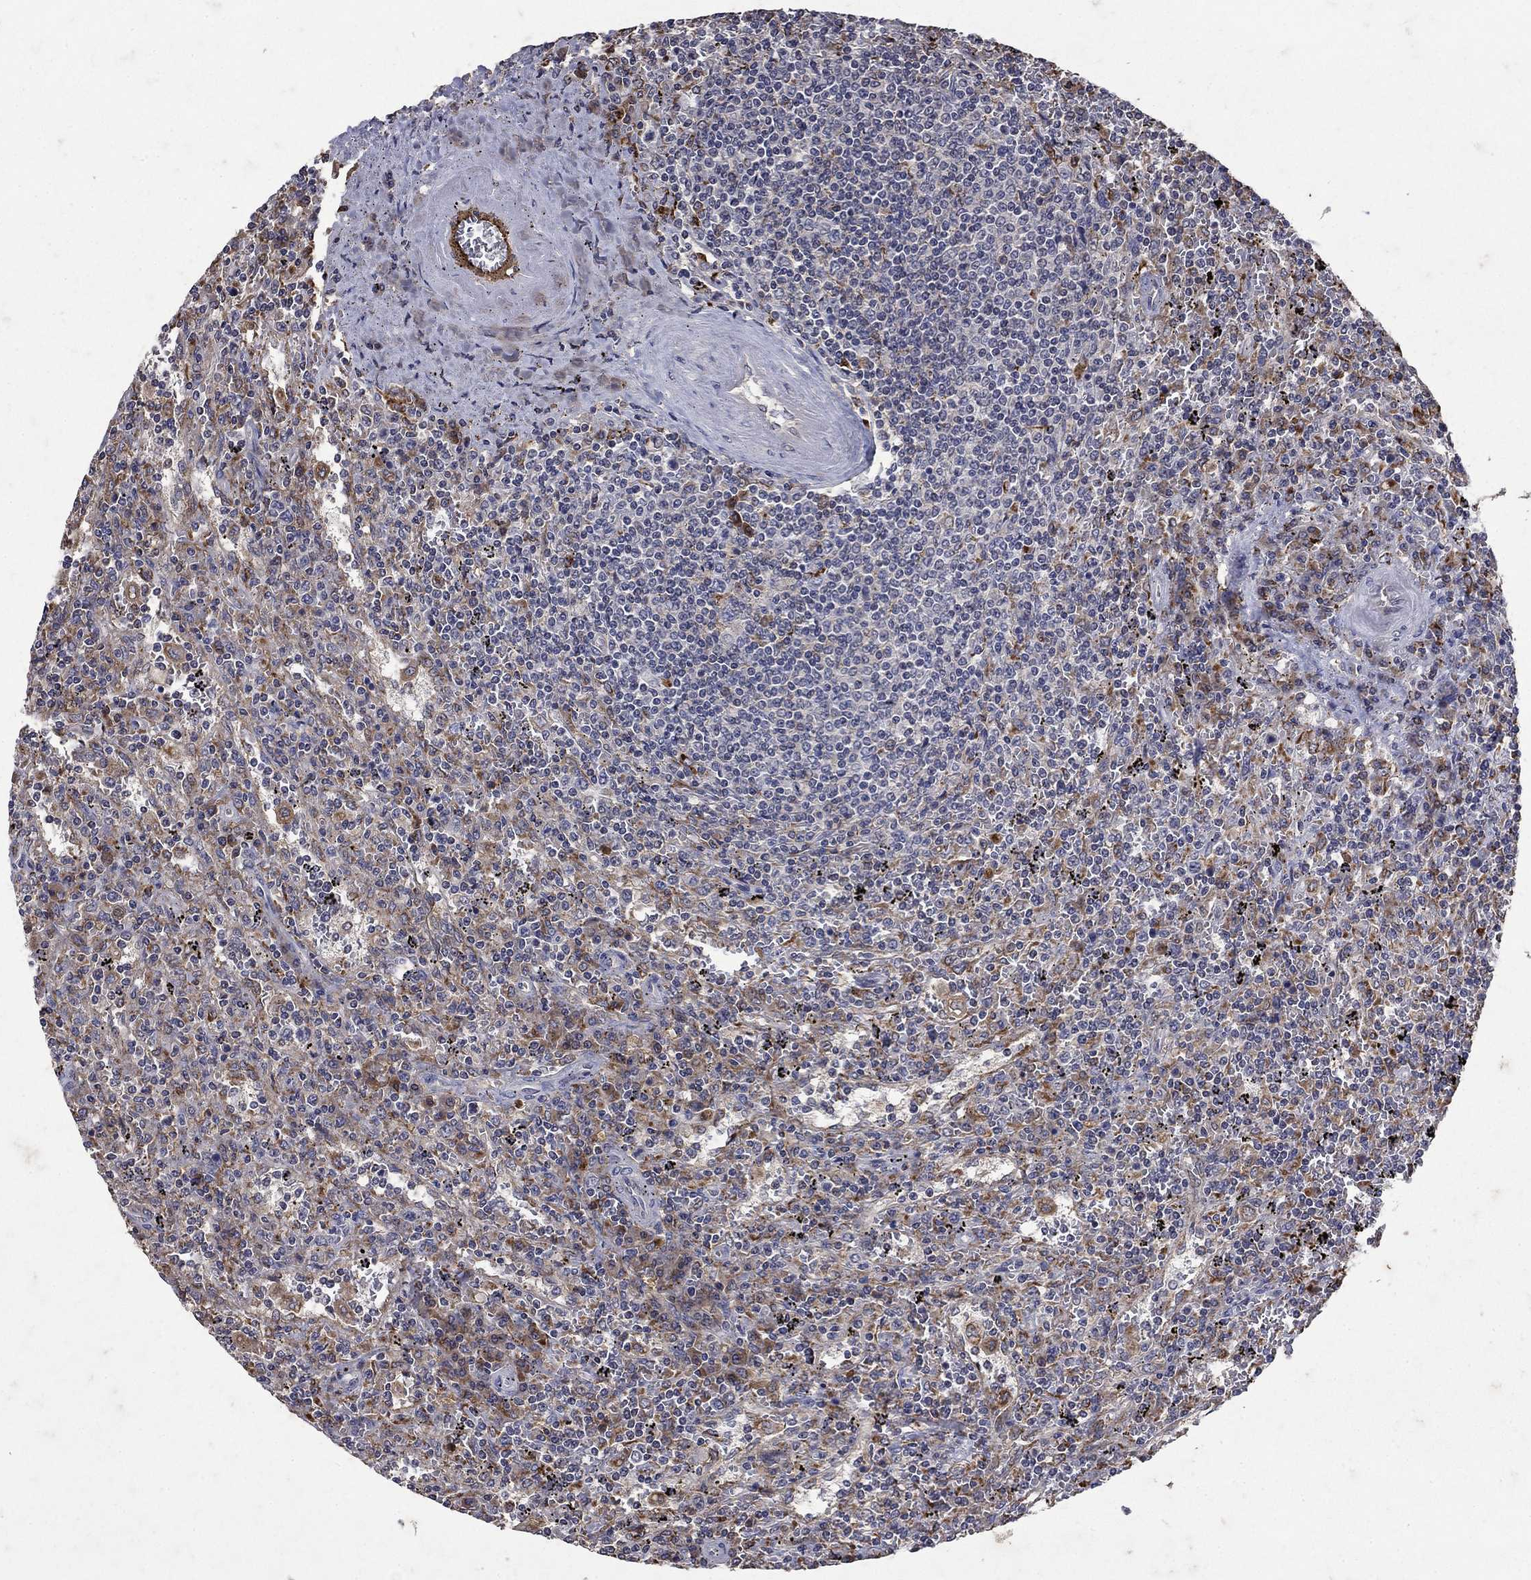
{"staining": {"intensity": "negative", "quantity": "none", "location": "none"}, "tissue": "lymphoma", "cell_type": "Tumor cells", "image_type": "cancer", "snomed": [{"axis": "morphology", "description": "Malignant lymphoma, non-Hodgkin's type, Low grade"}, {"axis": "topography", "description": "Spleen"}], "caption": "An immunohistochemistry (IHC) image of low-grade malignant lymphoma, non-Hodgkin's type is shown. There is no staining in tumor cells of low-grade malignant lymphoma, non-Hodgkin's type.", "gene": "NPC2", "patient": {"sex": "male", "age": 62}}